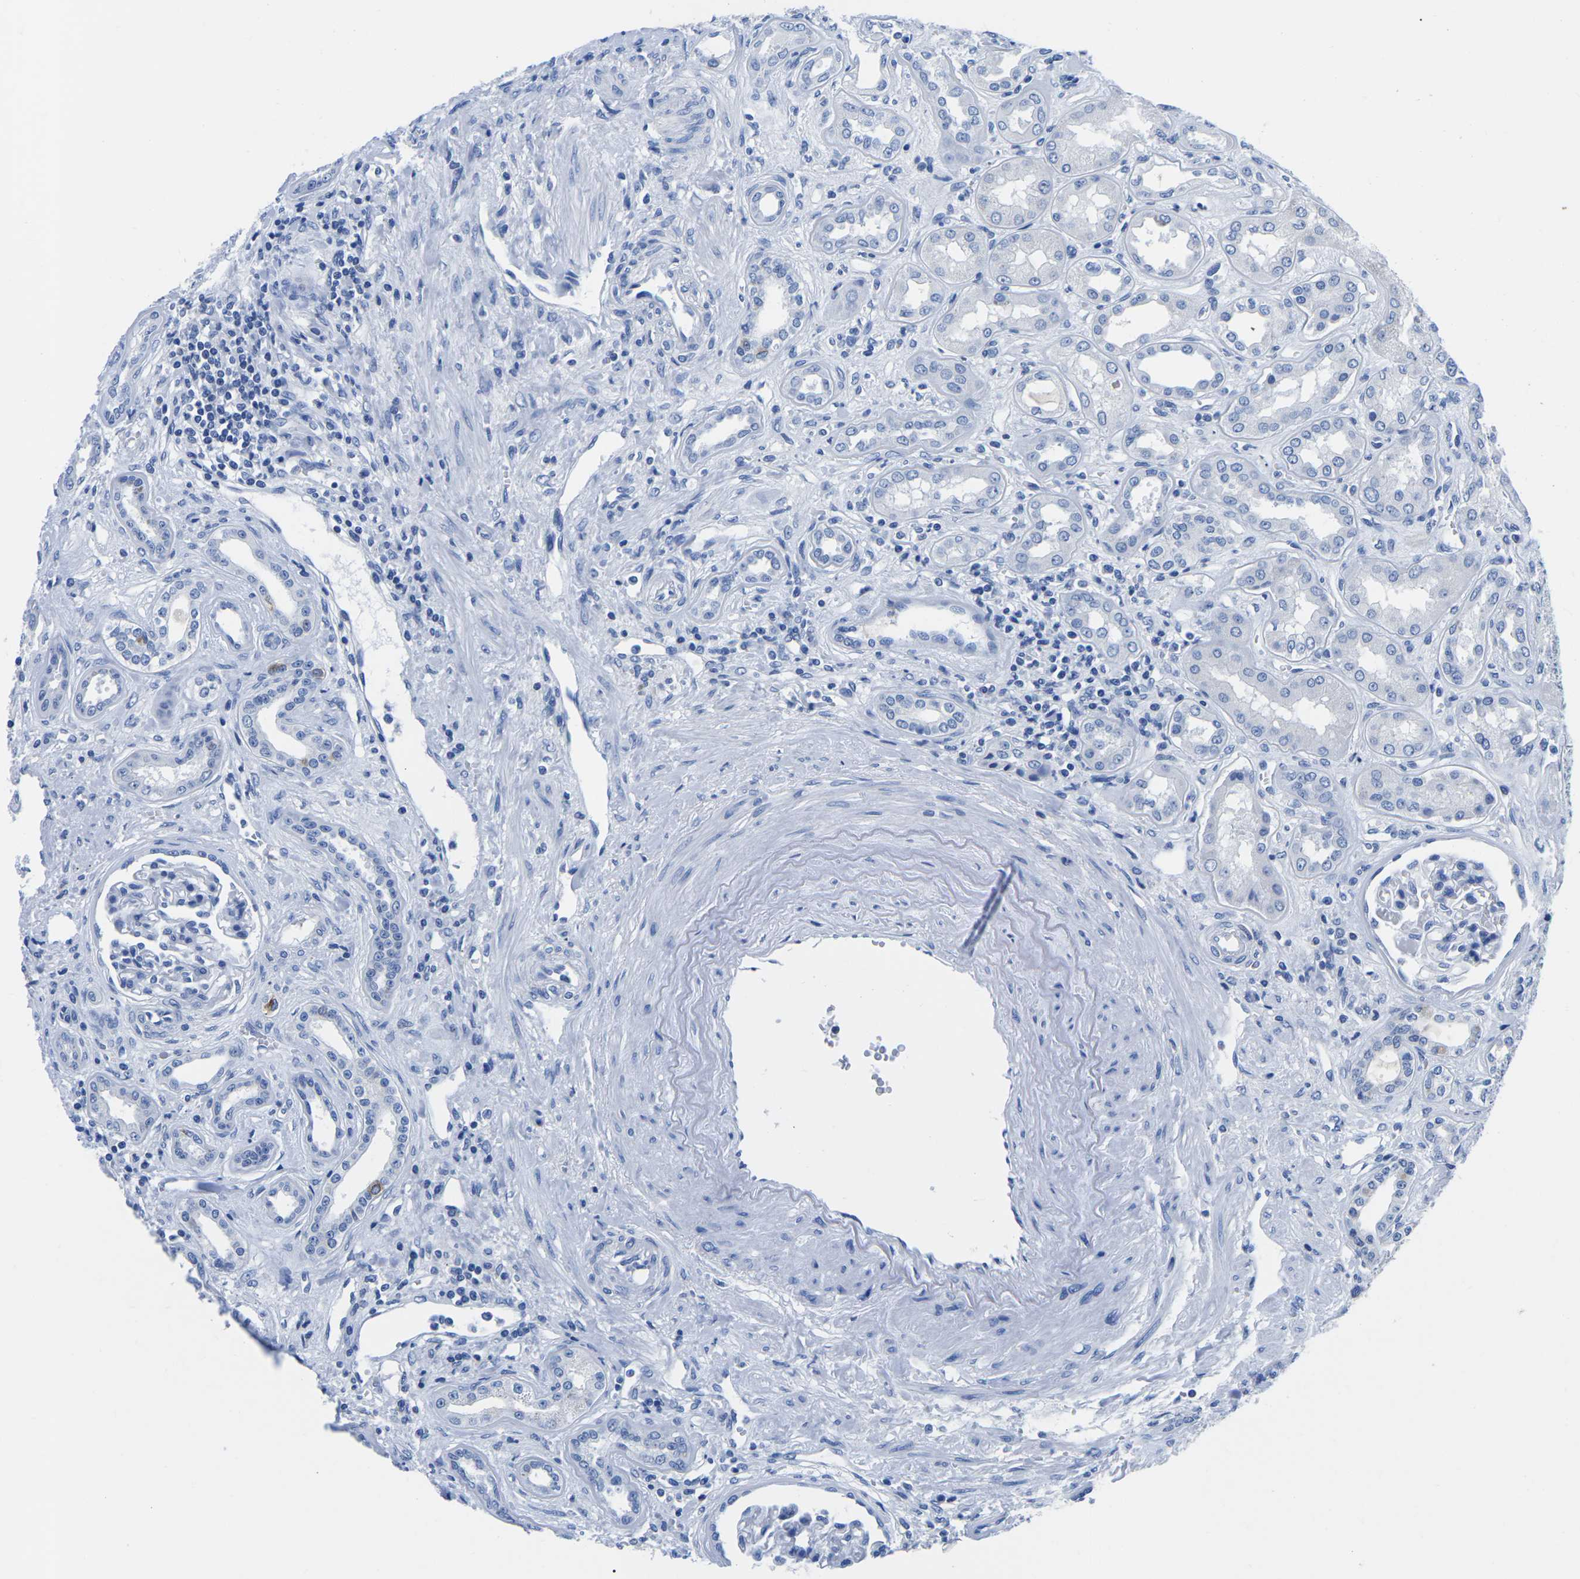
{"staining": {"intensity": "negative", "quantity": "none", "location": "none"}, "tissue": "kidney", "cell_type": "Cells in glomeruli", "image_type": "normal", "snomed": [{"axis": "morphology", "description": "Normal tissue, NOS"}, {"axis": "topography", "description": "Kidney"}], "caption": "Immunohistochemistry (IHC) micrograph of unremarkable kidney: human kidney stained with DAB (3,3'-diaminobenzidine) demonstrates no significant protein positivity in cells in glomeruli. Nuclei are stained in blue.", "gene": "CYP1A2", "patient": {"sex": "male", "age": 59}}